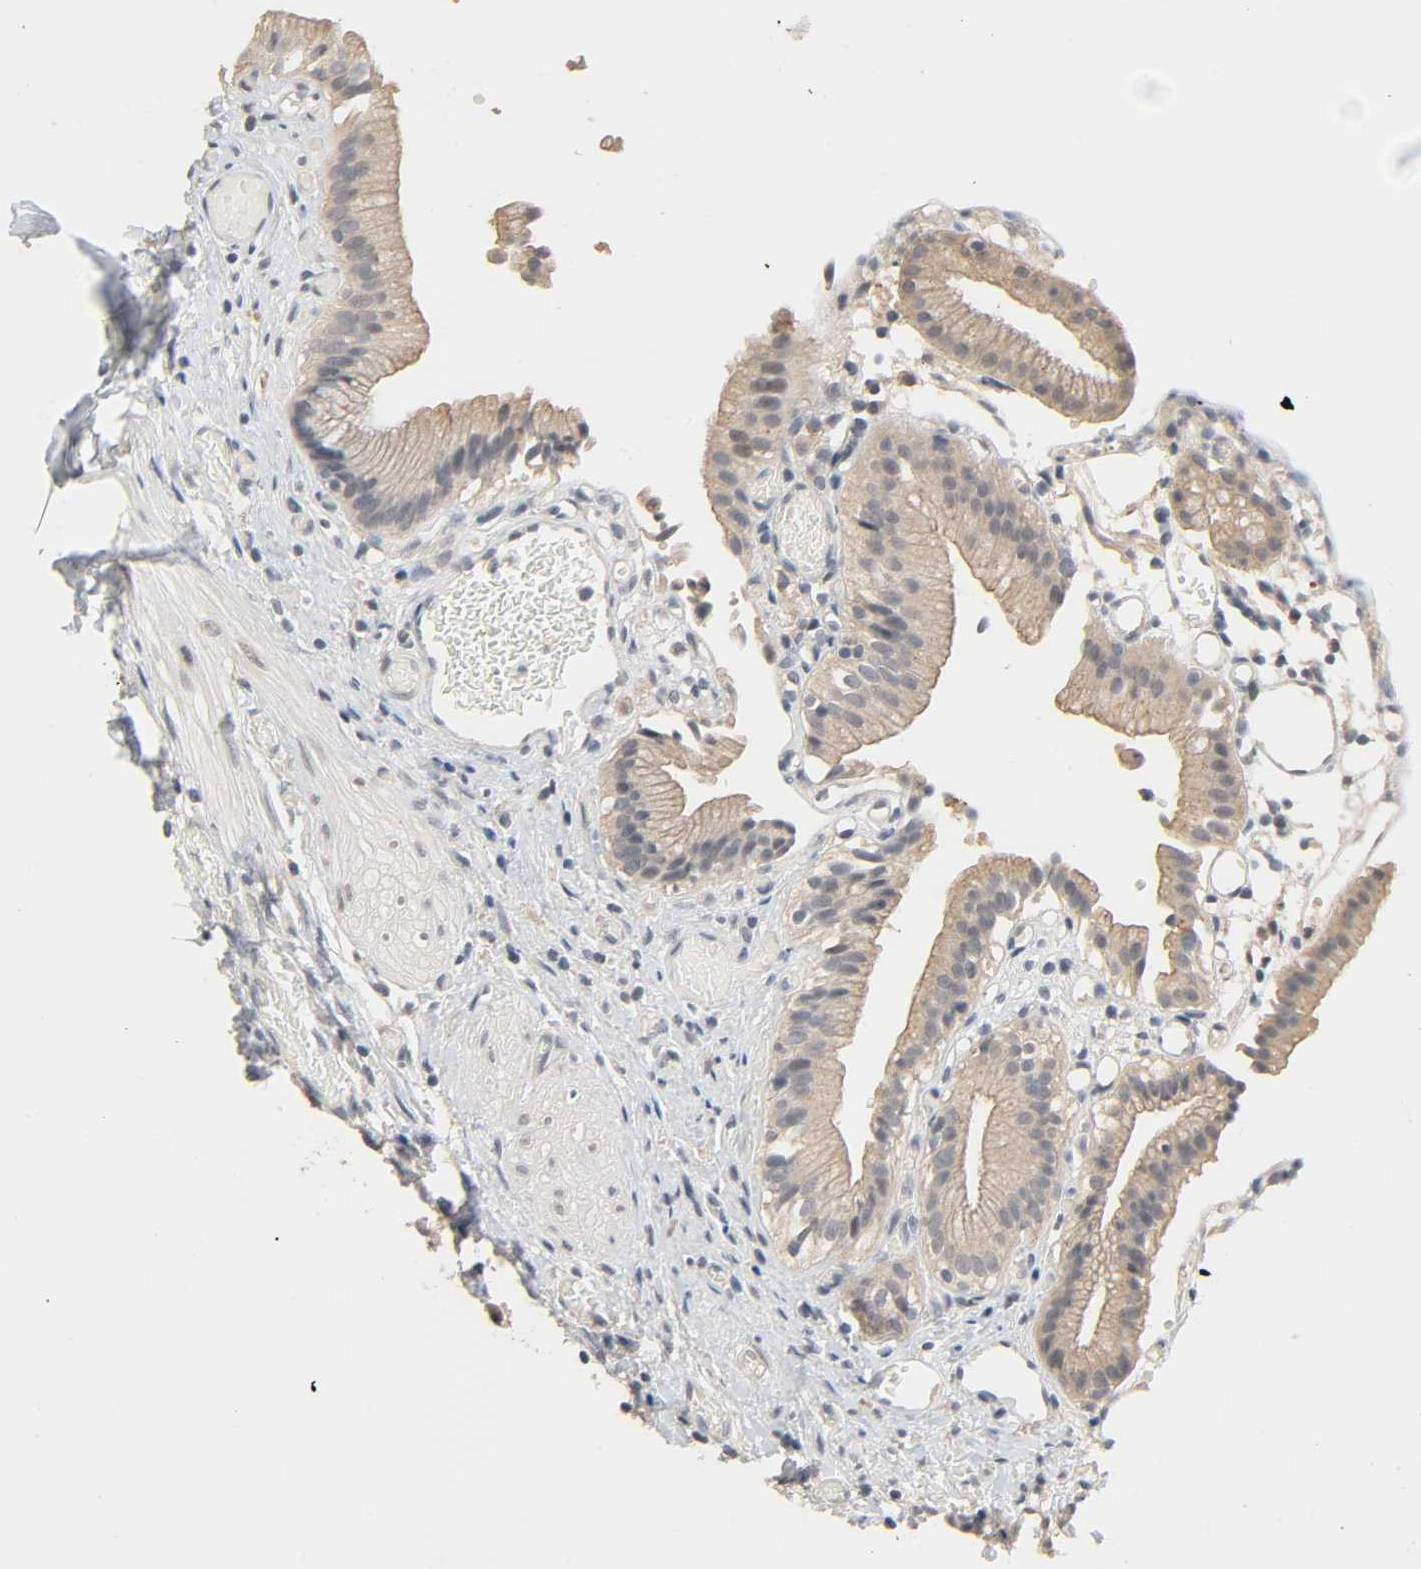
{"staining": {"intensity": "weak", "quantity": "<25%", "location": "cytoplasmic/membranous"}, "tissue": "gallbladder", "cell_type": "Glandular cells", "image_type": "normal", "snomed": [{"axis": "morphology", "description": "Normal tissue, NOS"}, {"axis": "topography", "description": "Gallbladder"}], "caption": "Immunohistochemical staining of benign human gallbladder displays no significant expression in glandular cells. (Brightfield microscopy of DAB (3,3'-diaminobenzidine) immunohistochemistry (IHC) at high magnification).", "gene": "MAGEA8", "patient": {"sex": "male", "age": 65}}